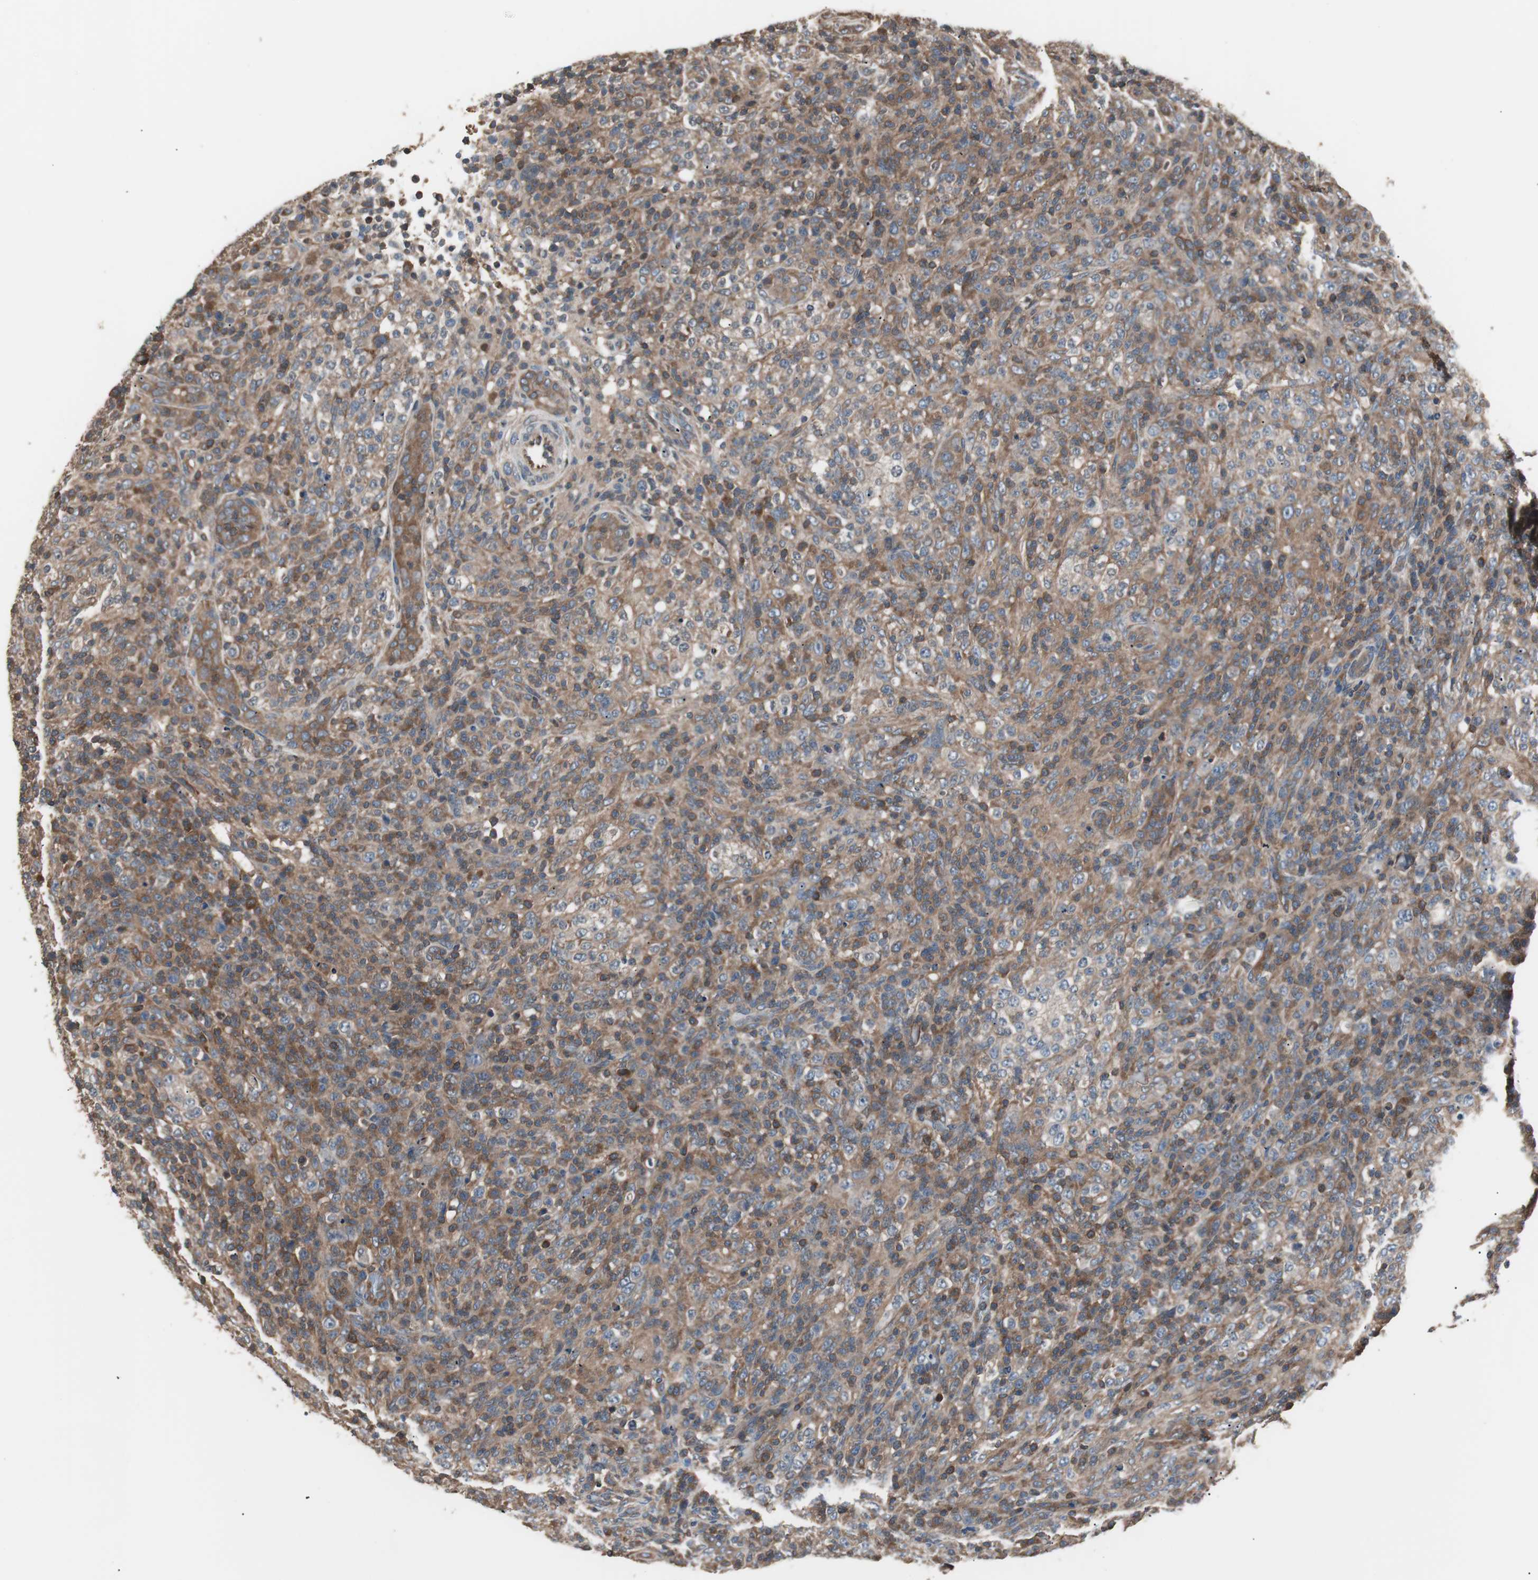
{"staining": {"intensity": "moderate", "quantity": "25%-75%", "location": "cytoplasmic/membranous"}, "tissue": "lymphoma", "cell_type": "Tumor cells", "image_type": "cancer", "snomed": [{"axis": "morphology", "description": "Malignant lymphoma, non-Hodgkin's type, High grade"}, {"axis": "topography", "description": "Lymph node"}], "caption": "A medium amount of moderate cytoplasmic/membranous positivity is present in approximately 25%-75% of tumor cells in high-grade malignant lymphoma, non-Hodgkin's type tissue.", "gene": "CAPNS1", "patient": {"sex": "female", "age": 76}}